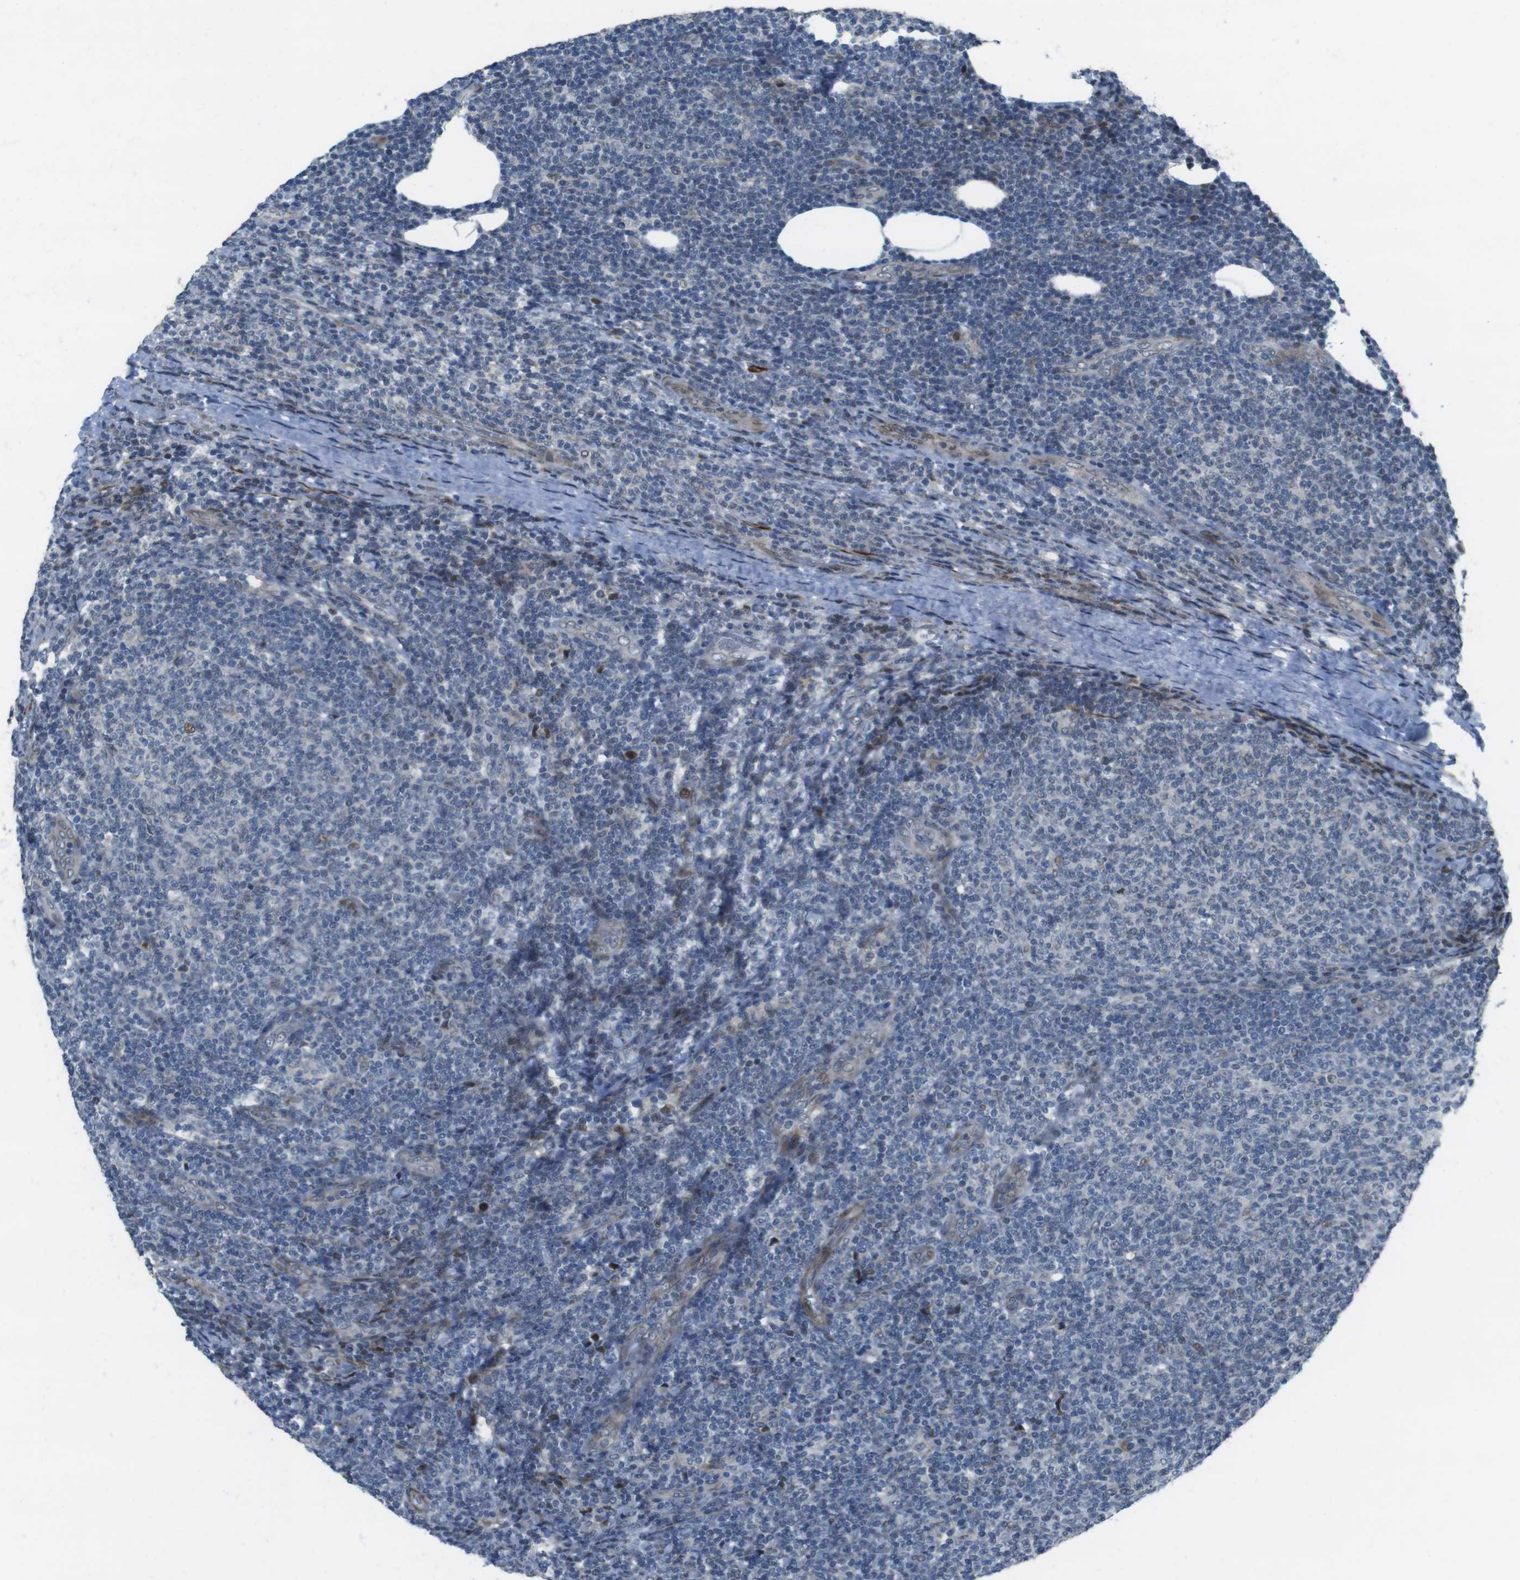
{"staining": {"intensity": "weak", "quantity": "25%-75%", "location": "nuclear"}, "tissue": "lymphoma", "cell_type": "Tumor cells", "image_type": "cancer", "snomed": [{"axis": "morphology", "description": "Malignant lymphoma, non-Hodgkin's type, Low grade"}, {"axis": "topography", "description": "Lymph node"}], "caption": "Protein expression analysis of lymphoma exhibits weak nuclear positivity in approximately 25%-75% of tumor cells. (DAB IHC, brown staining for protein, blue staining for nuclei).", "gene": "PBRM1", "patient": {"sex": "male", "age": 66}}